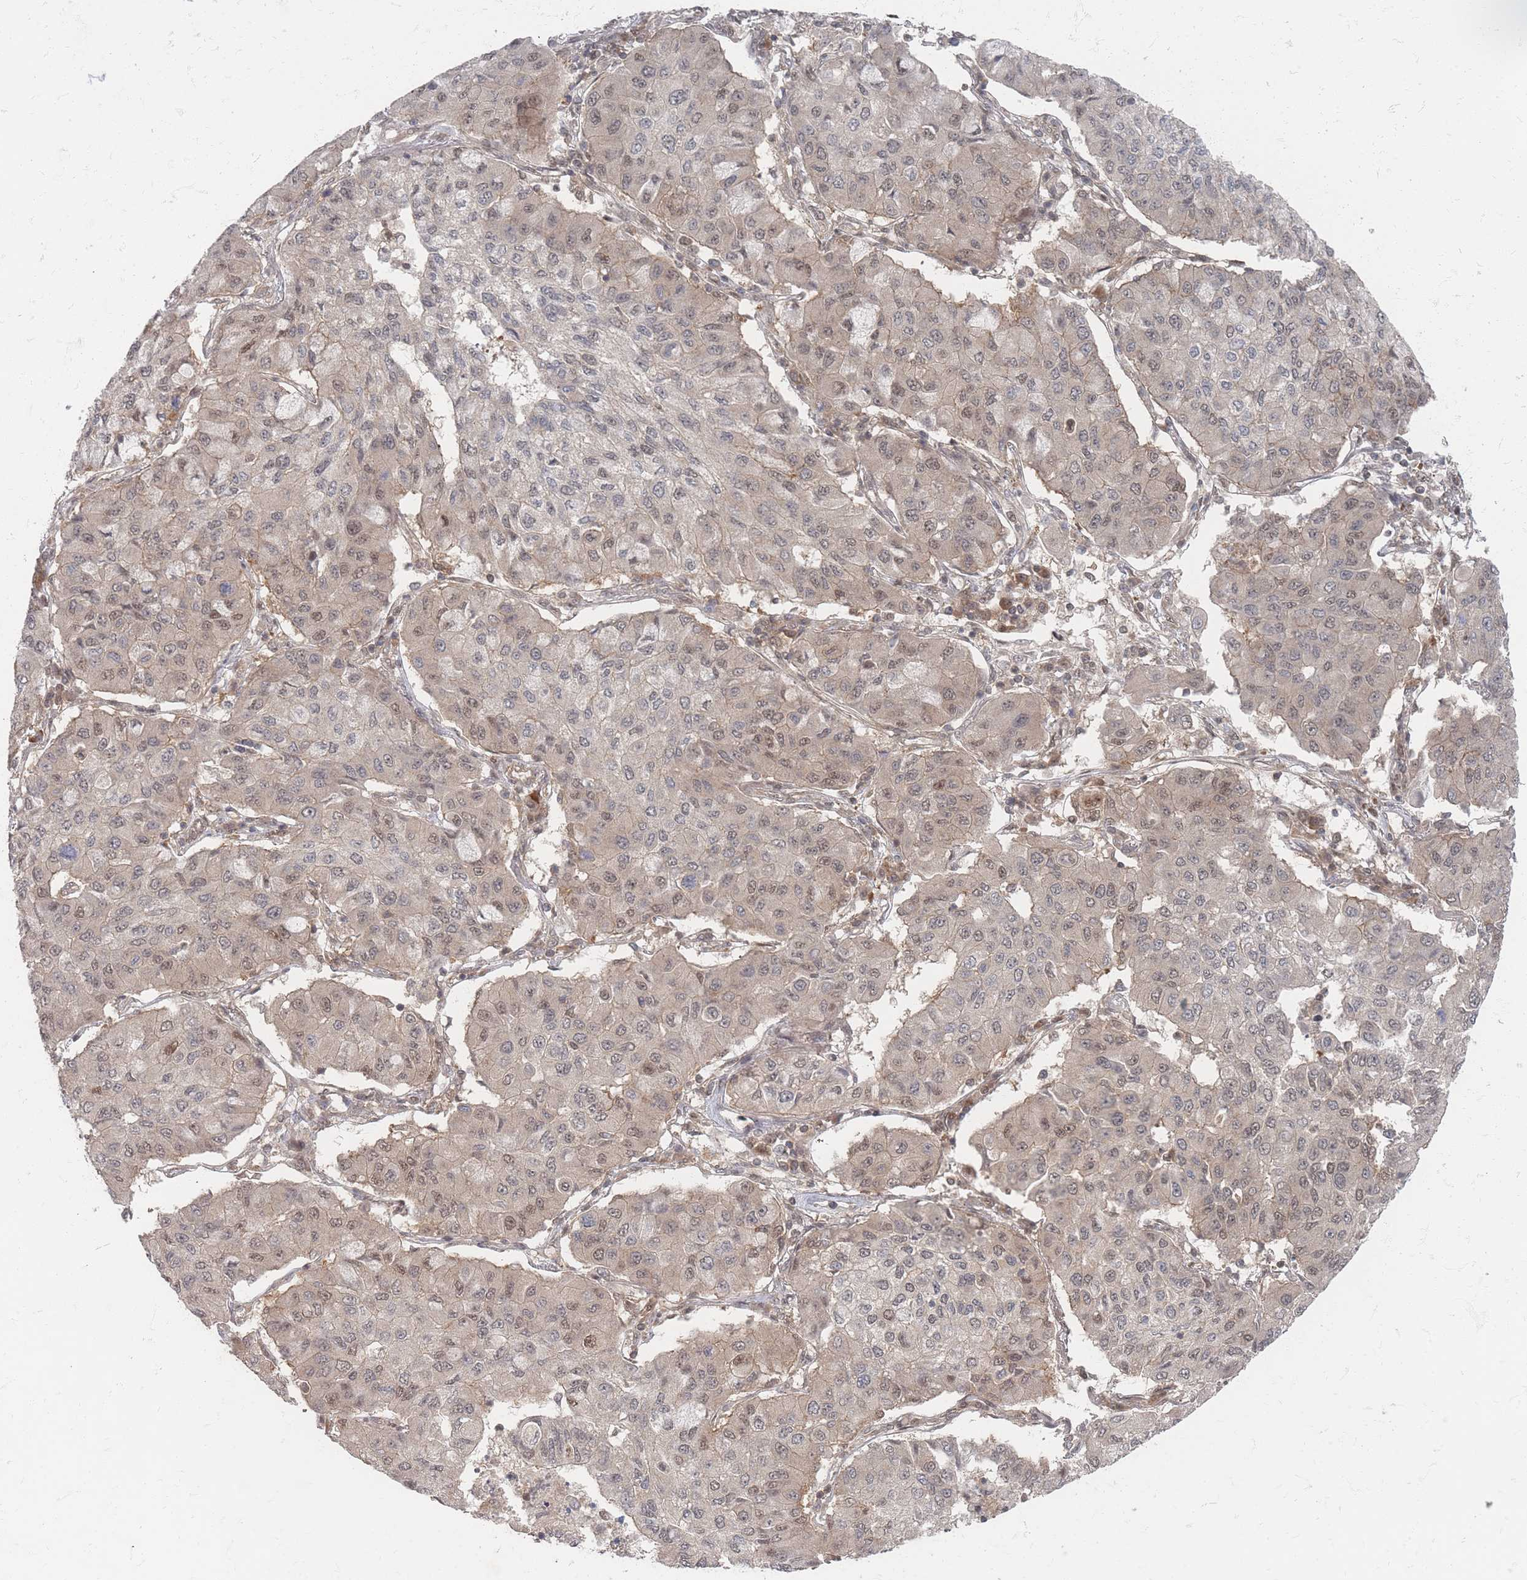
{"staining": {"intensity": "weak", "quantity": "25%-75%", "location": "nuclear"}, "tissue": "lung cancer", "cell_type": "Tumor cells", "image_type": "cancer", "snomed": [{"axis": "morphology", "description": "Squamous cell carcinoma, NOS"}, {"axis": "topography", "description": "Lung"}], "caption": "Lung cancer (squamous cell carcinoma) was stained to show a protein in brown. There is low levels of weak nuclear staining in approximately 25%-75% of tumor cells.", "gene": "PSMD9", "patient": {"sex": "male", "age": 74}}